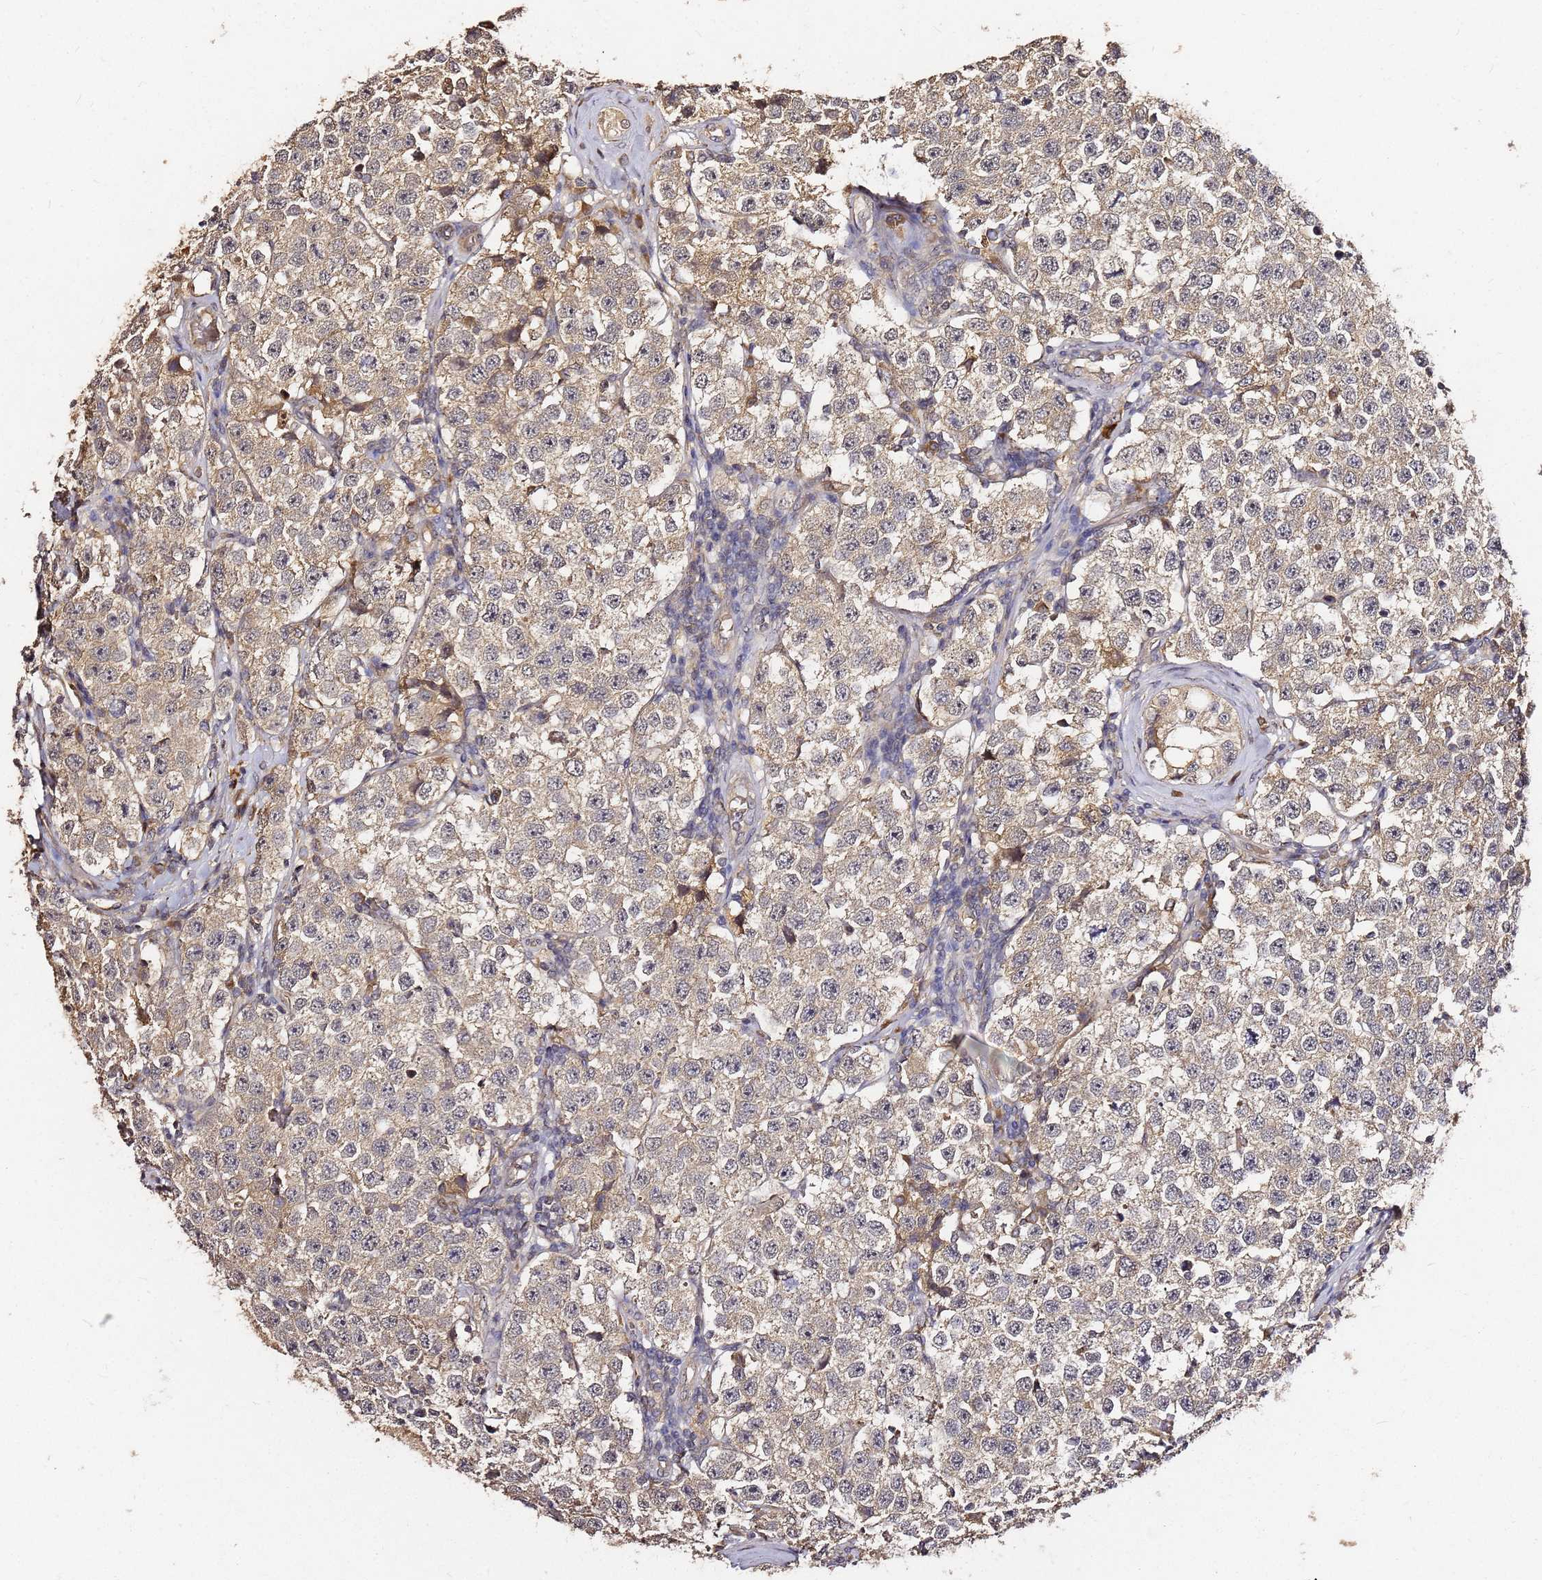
{"staining": {"intensity": "weak", "quantity": ">75%", "location": "cytoplasmic/membranous"}, "tissue": "testis cancer", "cell_type": "Tumor cells", "image_type": "cancer", "snomed": [{"axis": "morphology", "description": "Seminoma, NOS"}, {"axis": "topography", "description": "Testis"}], "caption": "An image of human seminoma (testis) stained for a protein shows weak cytoplasmic/membranous brown staining in tumor cells. The protein of interest is shown in brown color, while the nuclei are stained blue.", "gene": "C6orf136", "patient": {"sex": "male", "age": 34}}